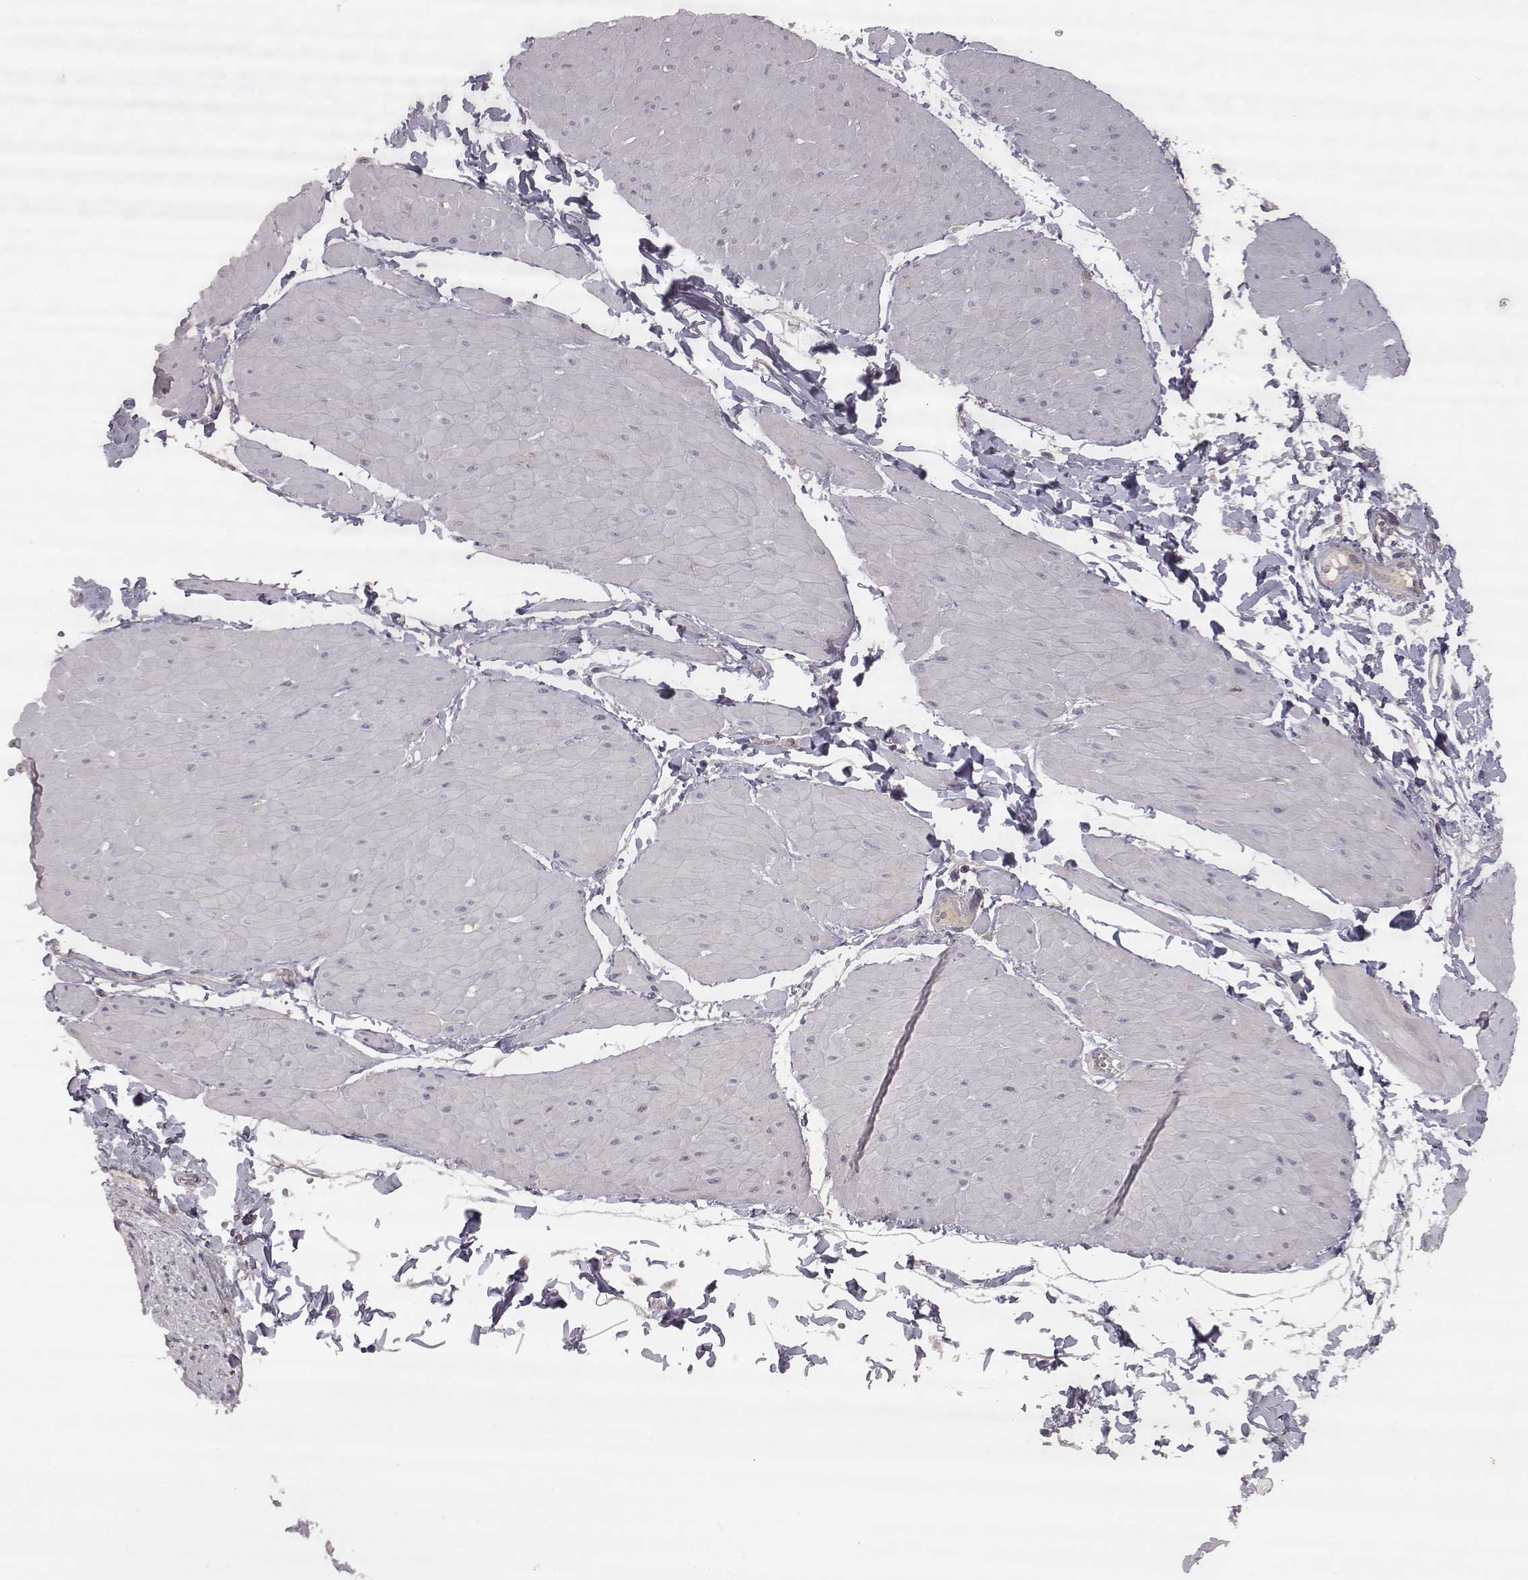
{"staining": {"intensity": "negative", "quantity": "none", "location": "none"}, "tissue": "adipose tissue", "cell_type": "Adipocytes", "image_type": "normal", "snomed": [{"axis": "morphology", "description": "Normal tissue, NOS"}, {"axis": "topography", "description": "Smooth muscle"}, {"axis": "topography", "description": "Peripheral nerve tissue"}], "caption": "The micrograph demonstrates no staining of adipocytes in normal adipose tissue. (DAB immunohistochemistry (IHC), high magnification).", "gene": "TLX3", "patient": {"sex": "male", "age": 58}}